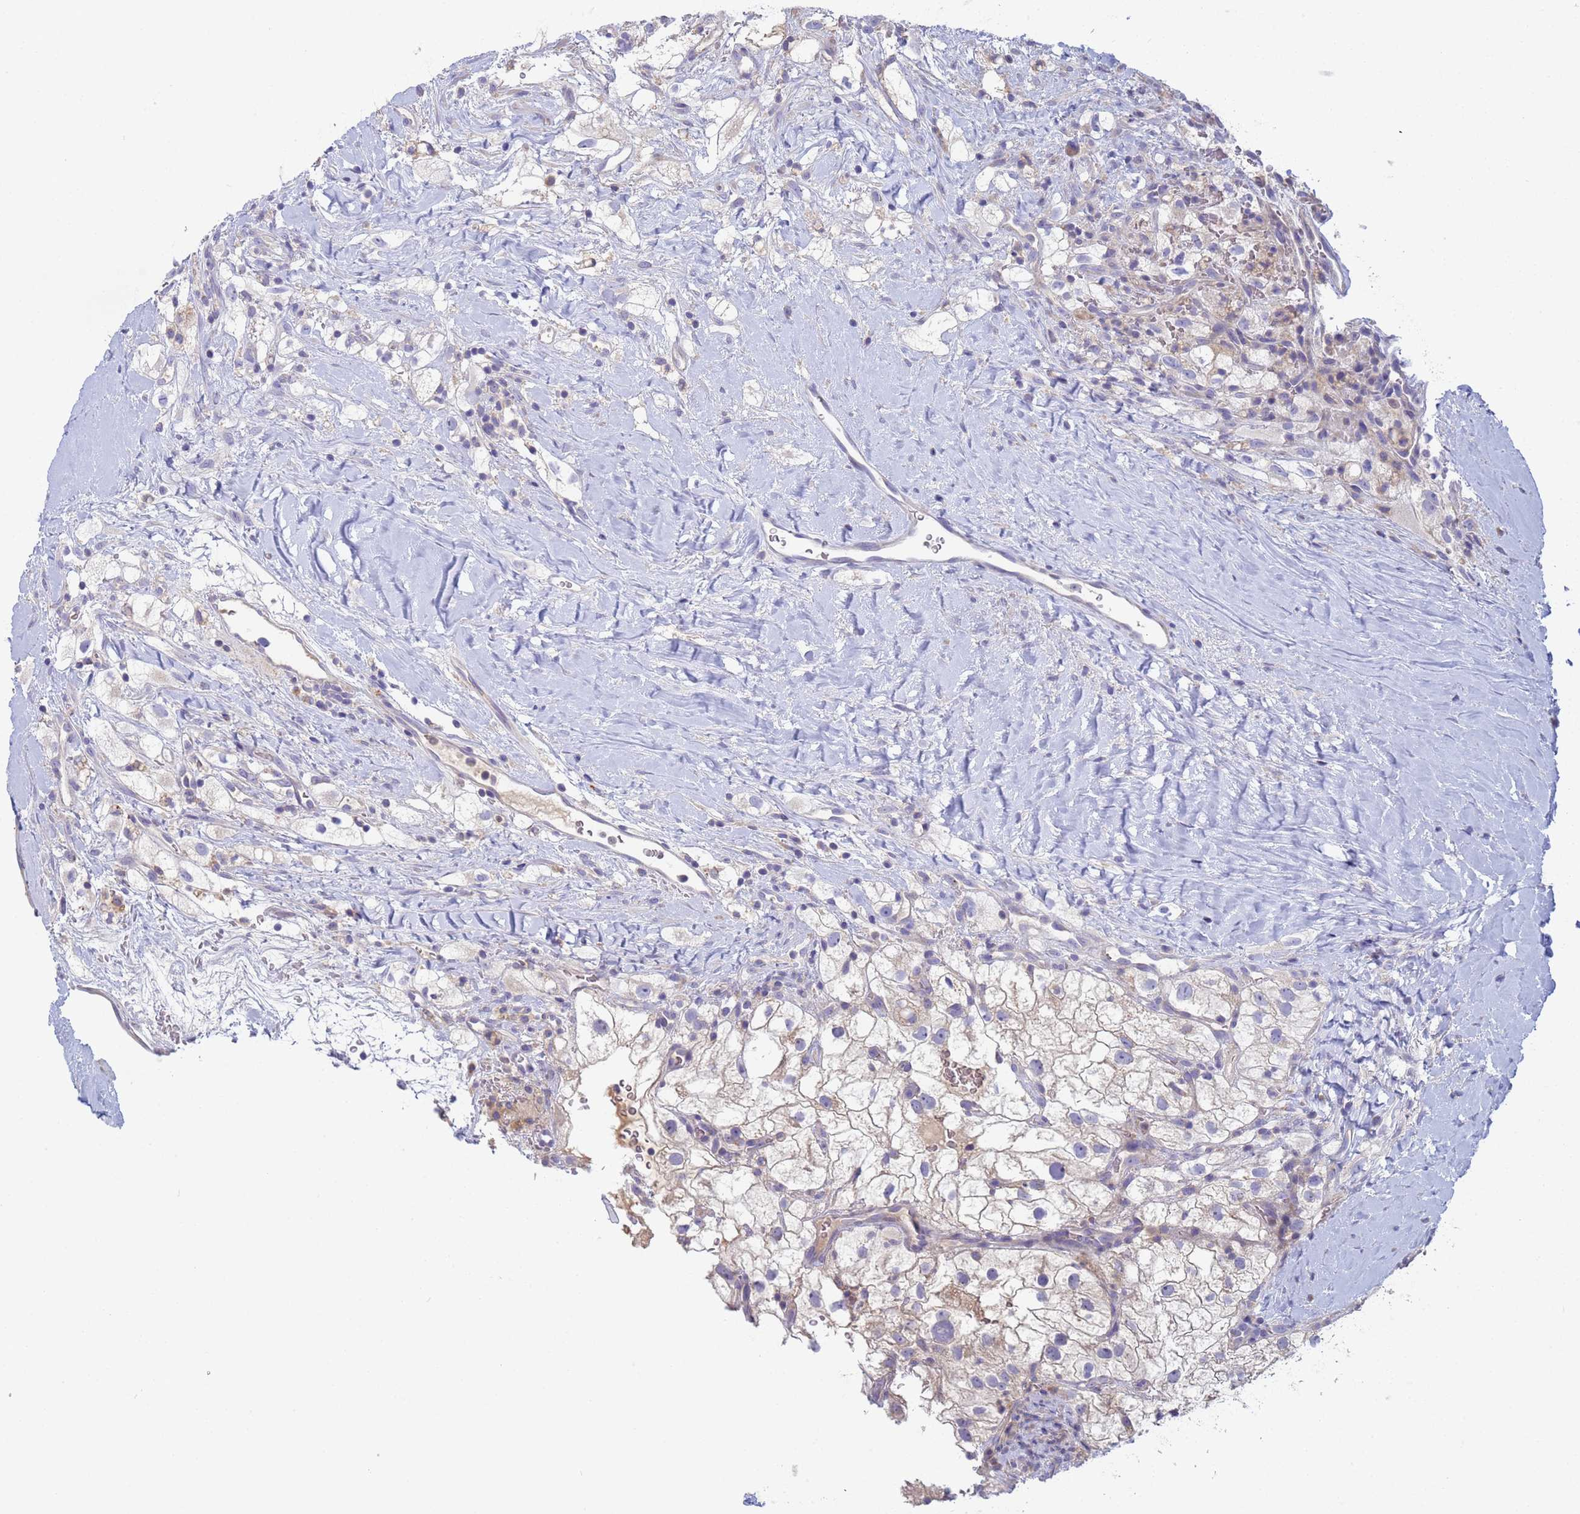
{"staining": {"intensity": "negative", "quantity": "none", "location": "none"}, "tissue": "renal cancer", "cell_type": "Tumor cells", "image_type": "cancer", "snomed": [{"axis": "morphology", "description": "Adenocarcinoma, NOS"}, {"axis": "topography", "description": "Kidney"}], "caption": "Immunohistochemical staining of adenocarcinoma (renal) shows no significant expression in tumor cells.", "gene": "CR1", "patient": {"sex": "male", "age": 59}}